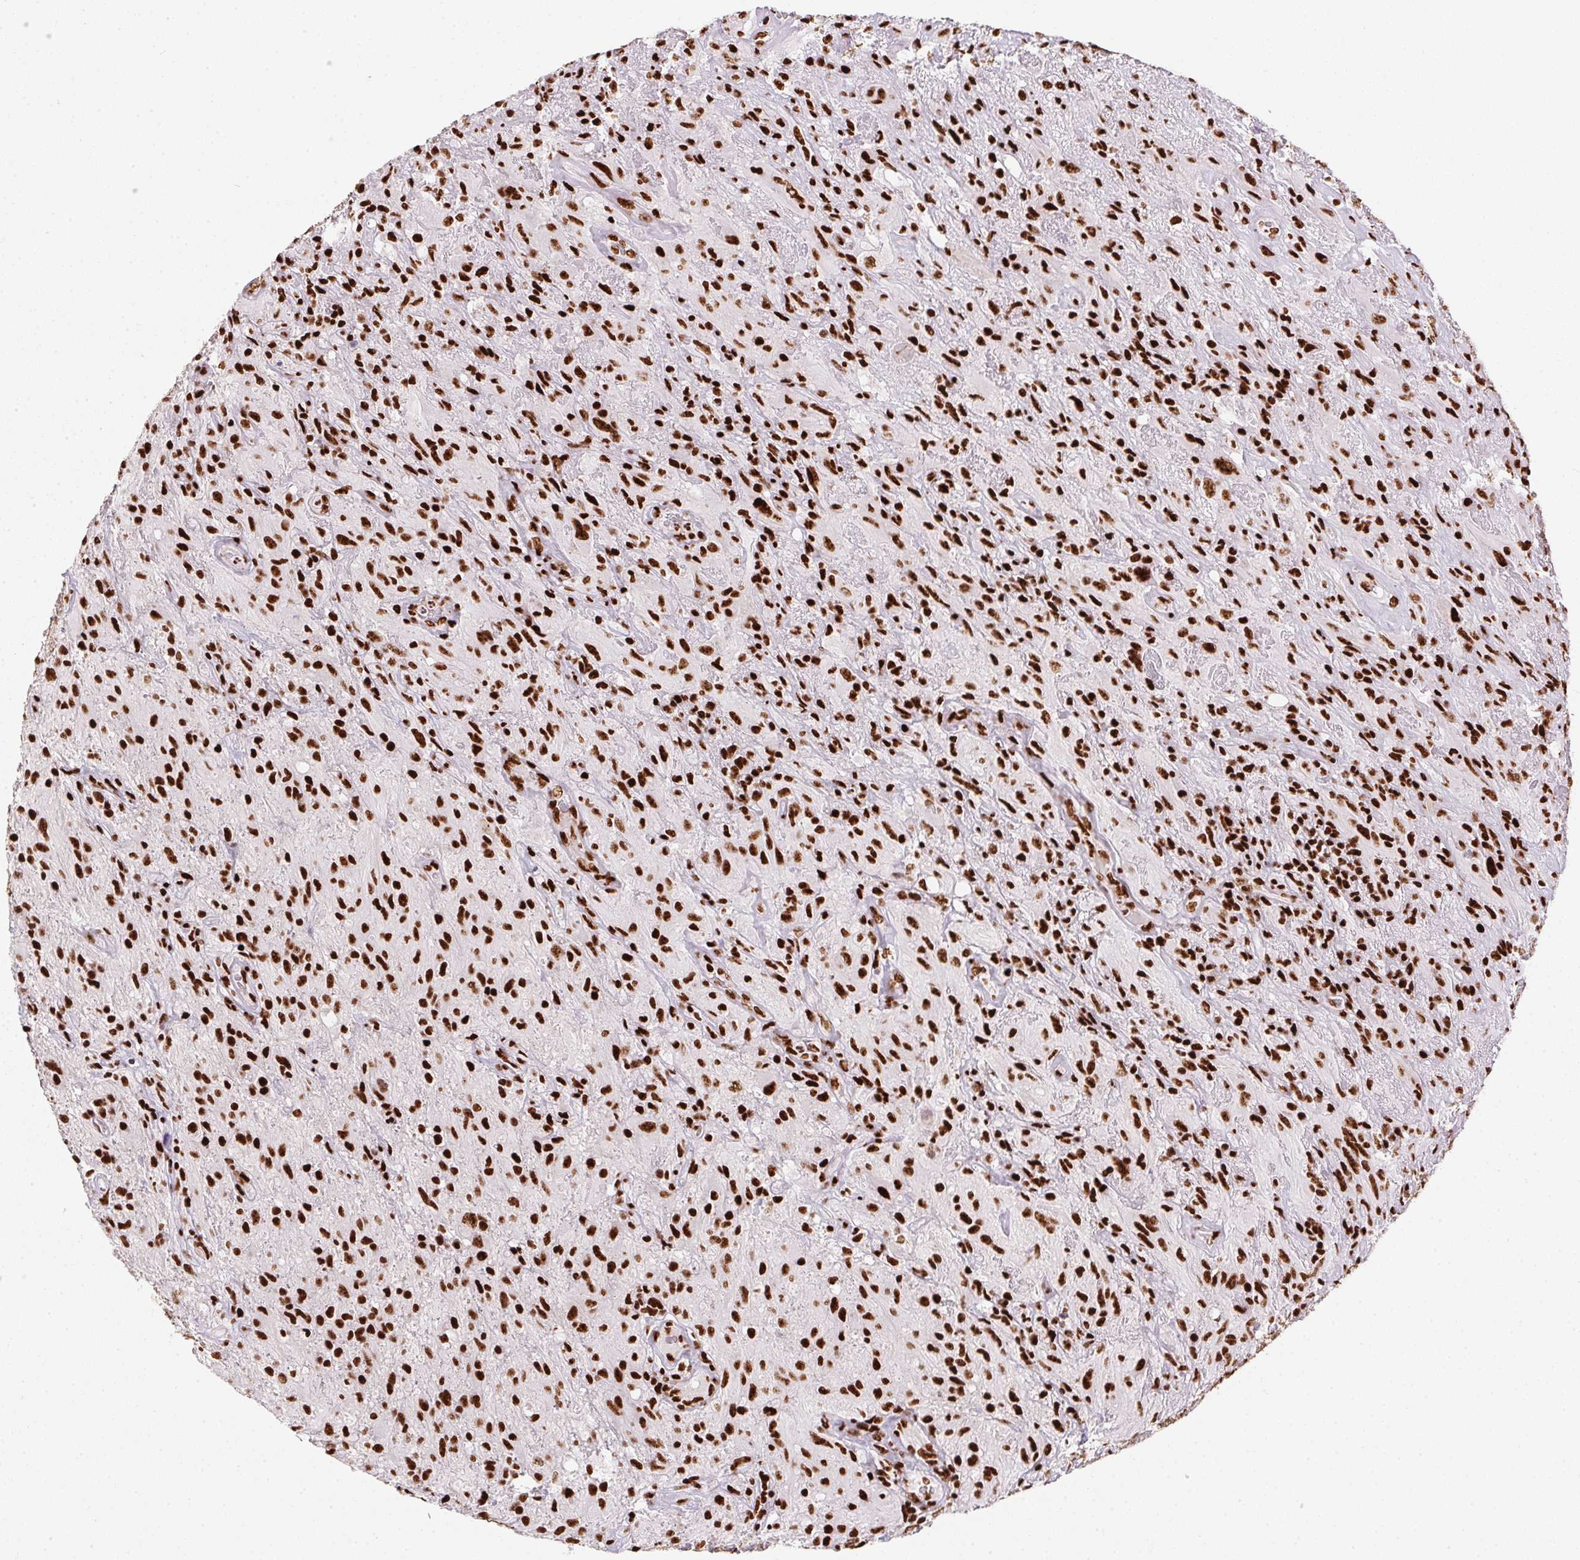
{"staining": {"intensity": "strong", "quantity": ">75%", "location": "nuclear"}, "tissue": "glioma", "cell_type": "Tumor cells", "image_type": "cancer", "snomed": [{"axis": "morphology", "description": "Glioma, malignant, High grade"}, {"axis": "topography", "description": "Brain"}], "caption": "Malignant glioma (high-grade) tissue reveals strong nuclear expression in about >75% of tumor cells", "gene": "PAGE3", "patient": {"sex": "male", "age": 46}}